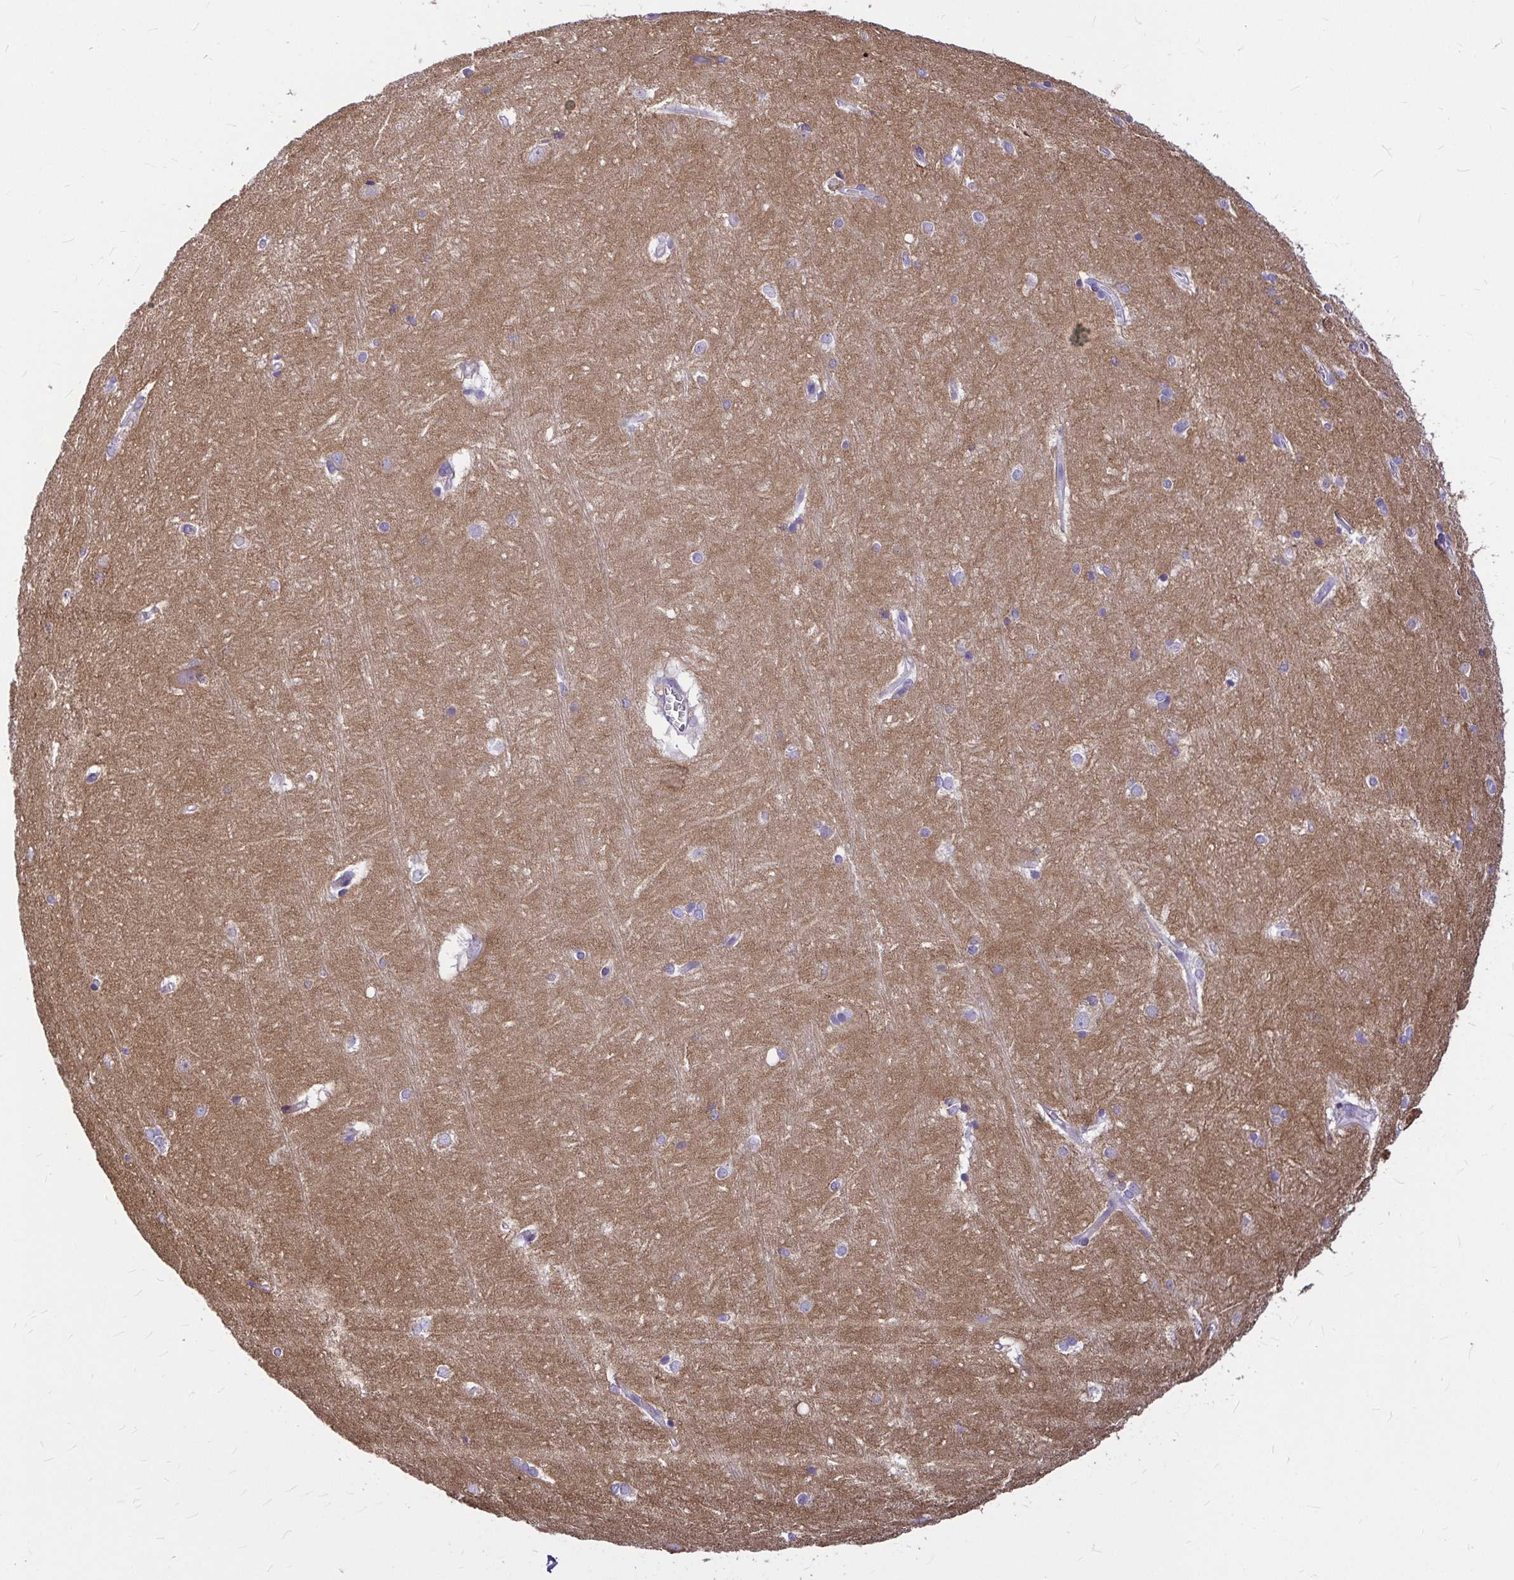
{"staining": {"intensity": "negative", "quantity": "none", "location": "none"}, "tissue": "hippocampus", "cell_type": "Glial cells", "image_type": "normal", "snomed": [{"axis": "morphology", "description": "Normal tissue, NOS"}, {"axis": "topography", "description": "Cerebral cortex"}, {"axis": "topography", "description": "Hippocampus"}], "caption": "This is an immunohistochemistry image of benign human hippocampus. There is no staining in glial cells.", "gene": "GABBR2", "patient": {"sex": "female", "age": 19}}